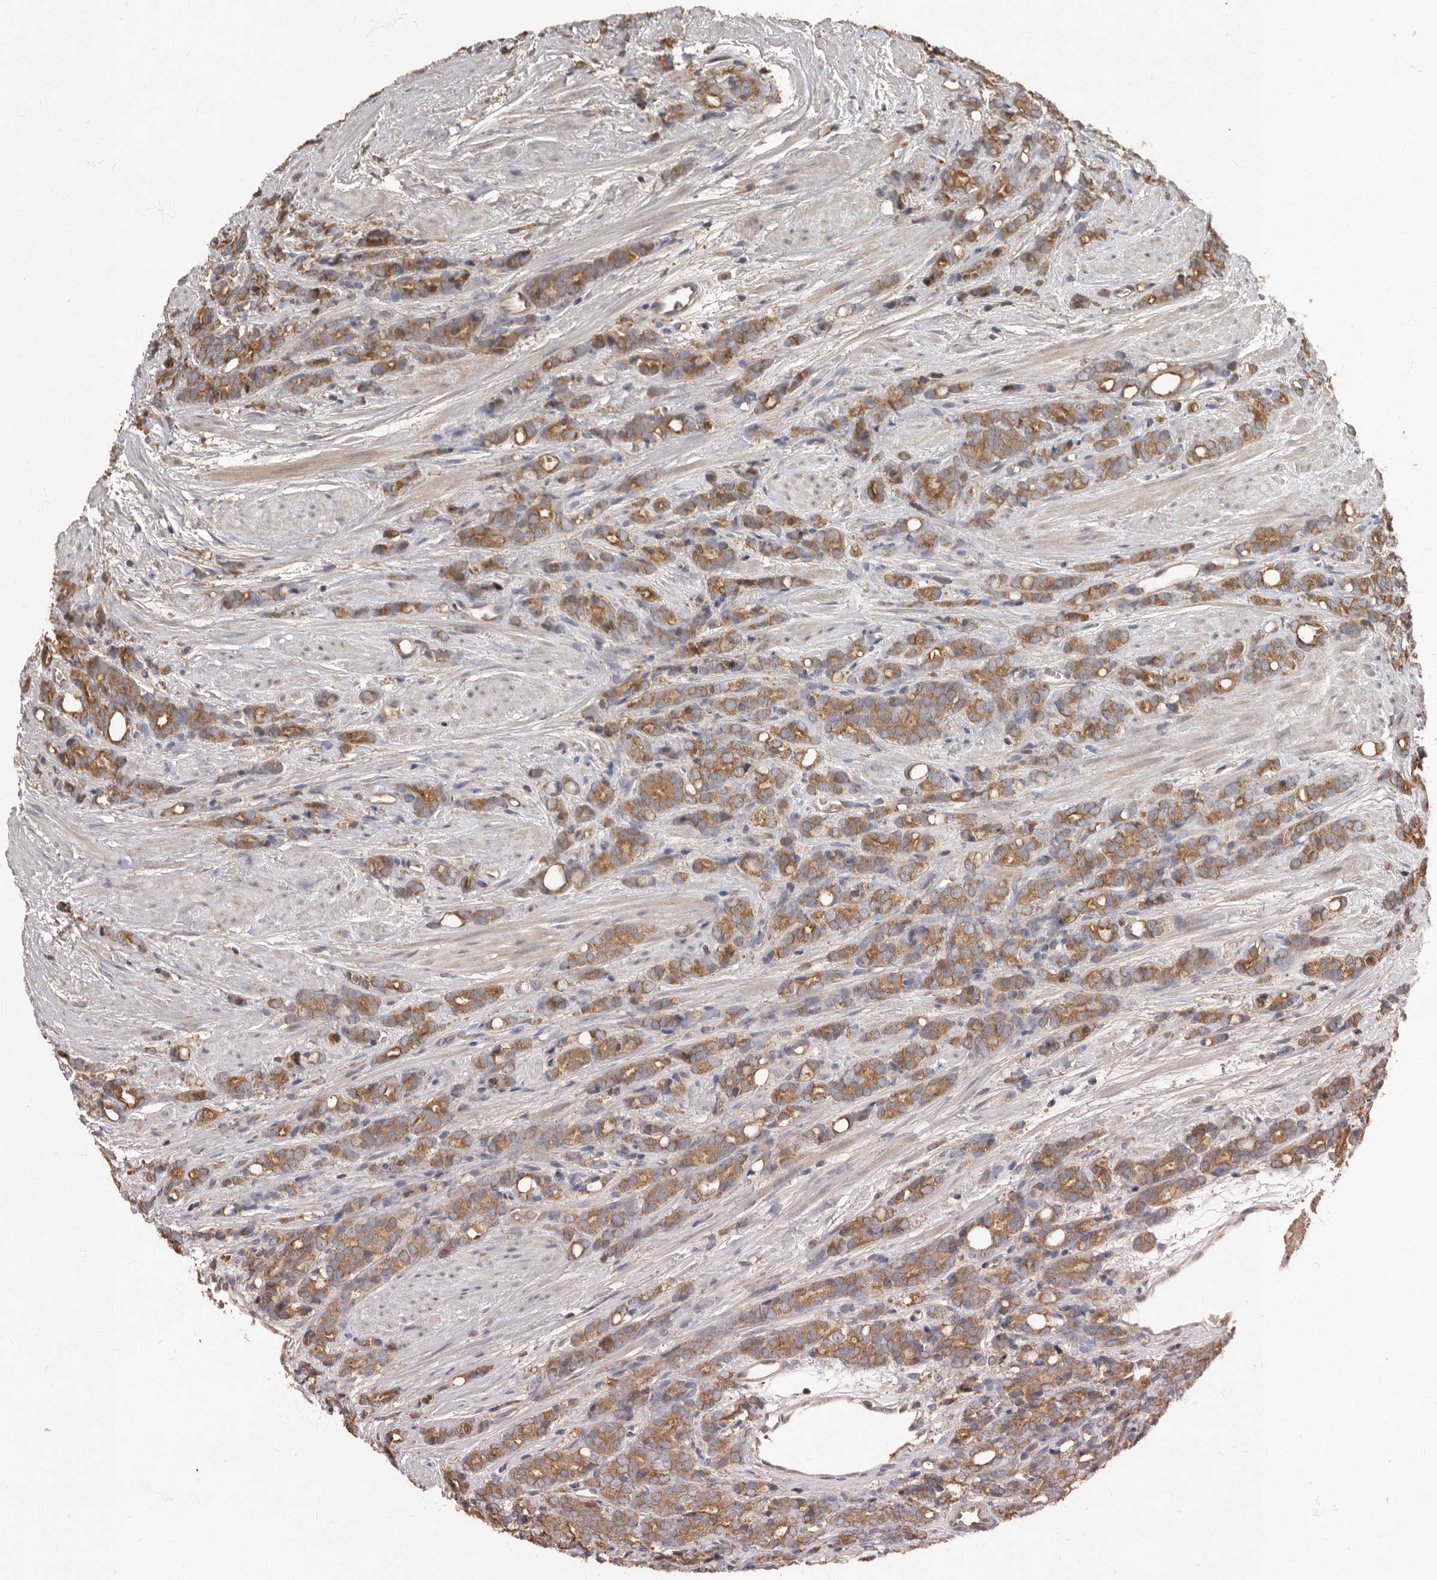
{"staining": {"intensity": "moderate", "quantity": ">75%", "location": "cytoplasmic/membranous"}, "tissue": "prostate cancer", "cell_type": "Tumor cells", "image_type": "cancer", "snomed": [{"axis": "morphology", "description": "Adenocarcinoma, High grade"}, {"axis": "topography", "description": "Prostate"}], "caption": "An immunohistochemistry (IHC) image of tumor tissue is shown. Protein staining in brown highlights moderate cytoplasmic/membranous positivity in prostate cancer (high-grade adenocarcinoma) within tumor cells.", "gene": "KIF26B", "patient": {"sex": "male", "age": 62}}